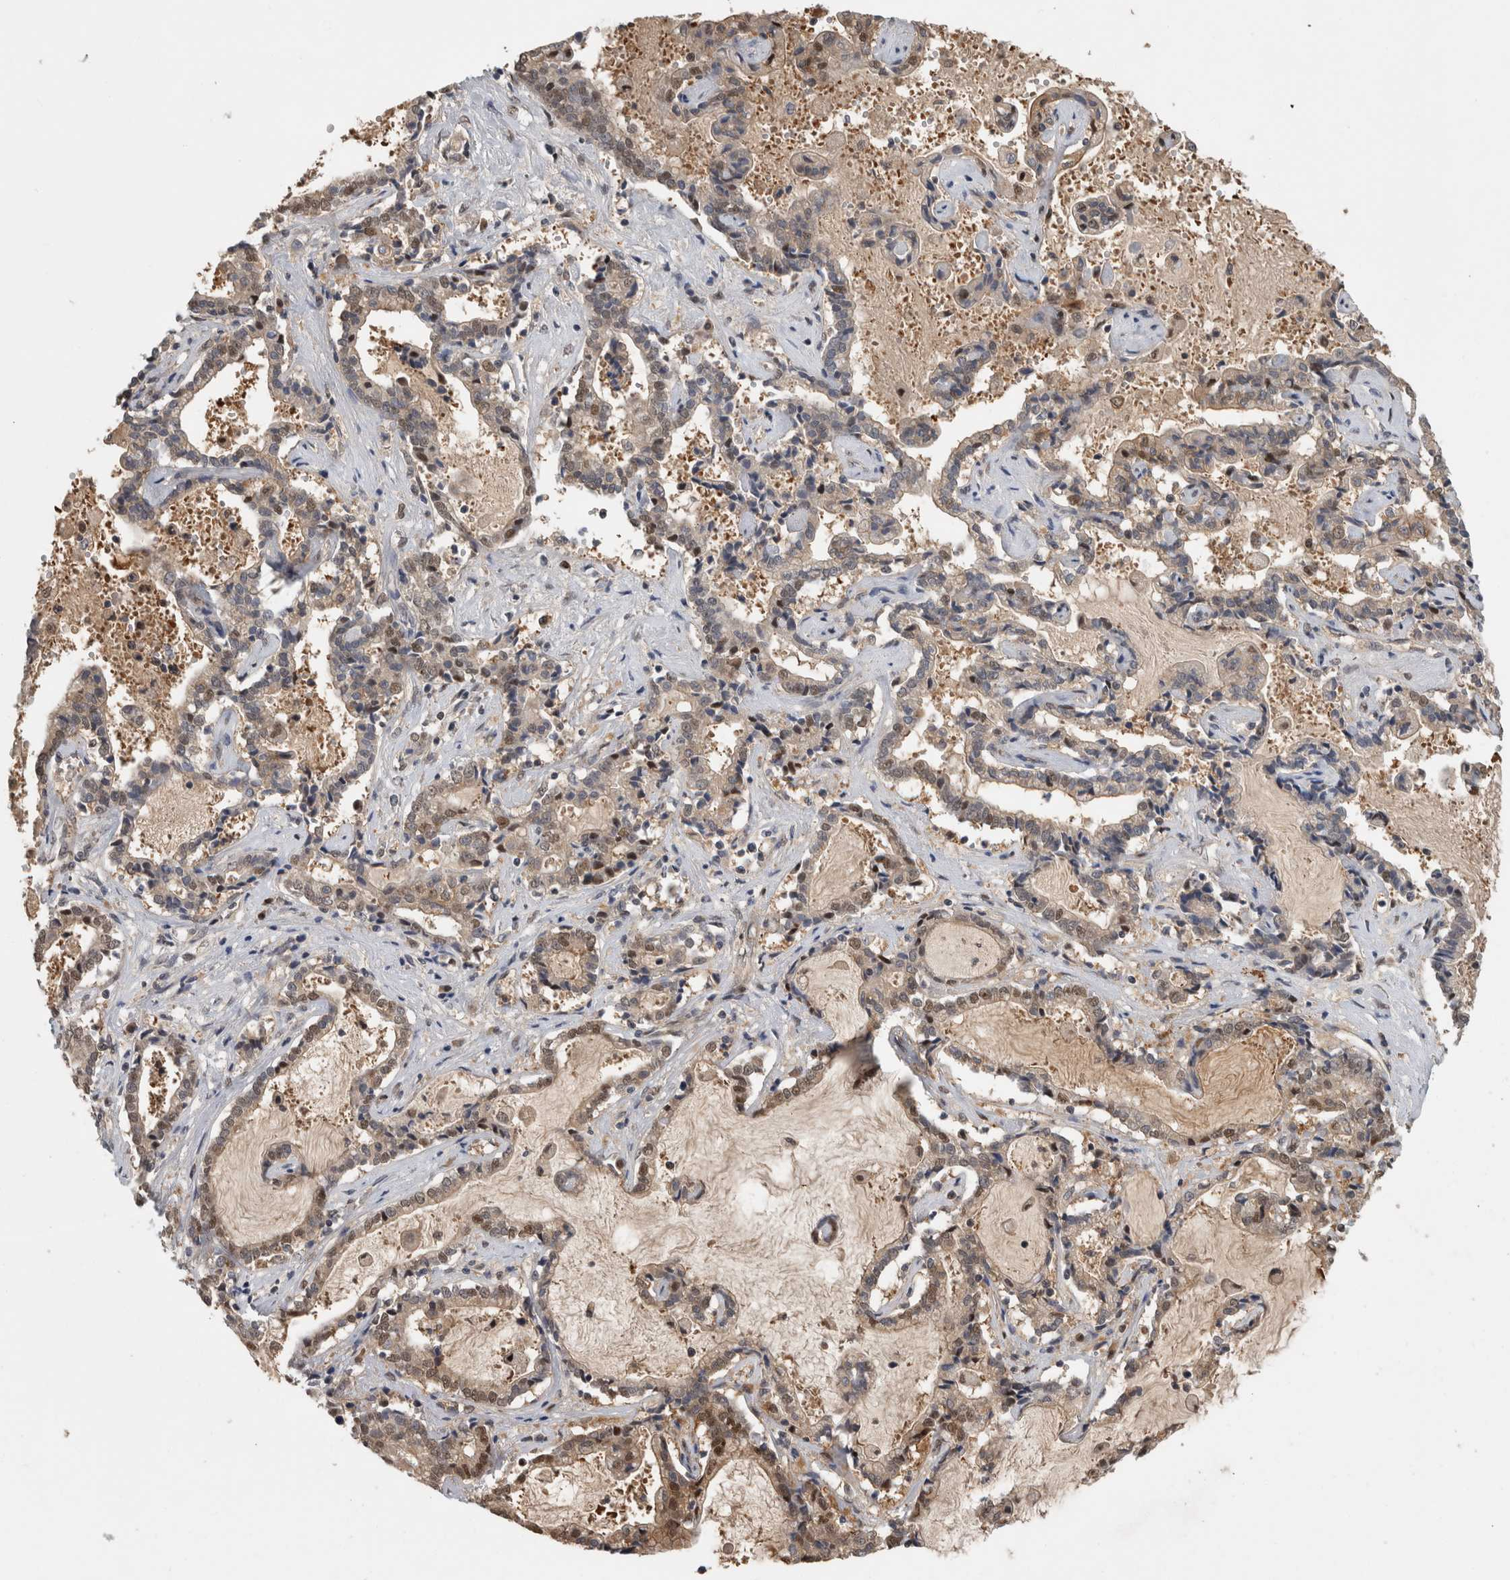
{"staining": {"intensity": "moderate", "quantity": "25%-75%", "location": "nuclear"}, "tissue": "liver cancer", "cell_type": "Tumor cells", "image_type": "cancer", "snomed": [{"axis": "morphology", "description": "Cholangiocarcinoma"}, {"axis": "topography", "description": "Liver"}], "caption": "Immunohistochemical staining of liver cancer shows medium levels of moderate nuclear staining in approximately 25%-75% of tumor cells.", "gene": "PIGP", "patient": {"sex": "male", "age": 57}}